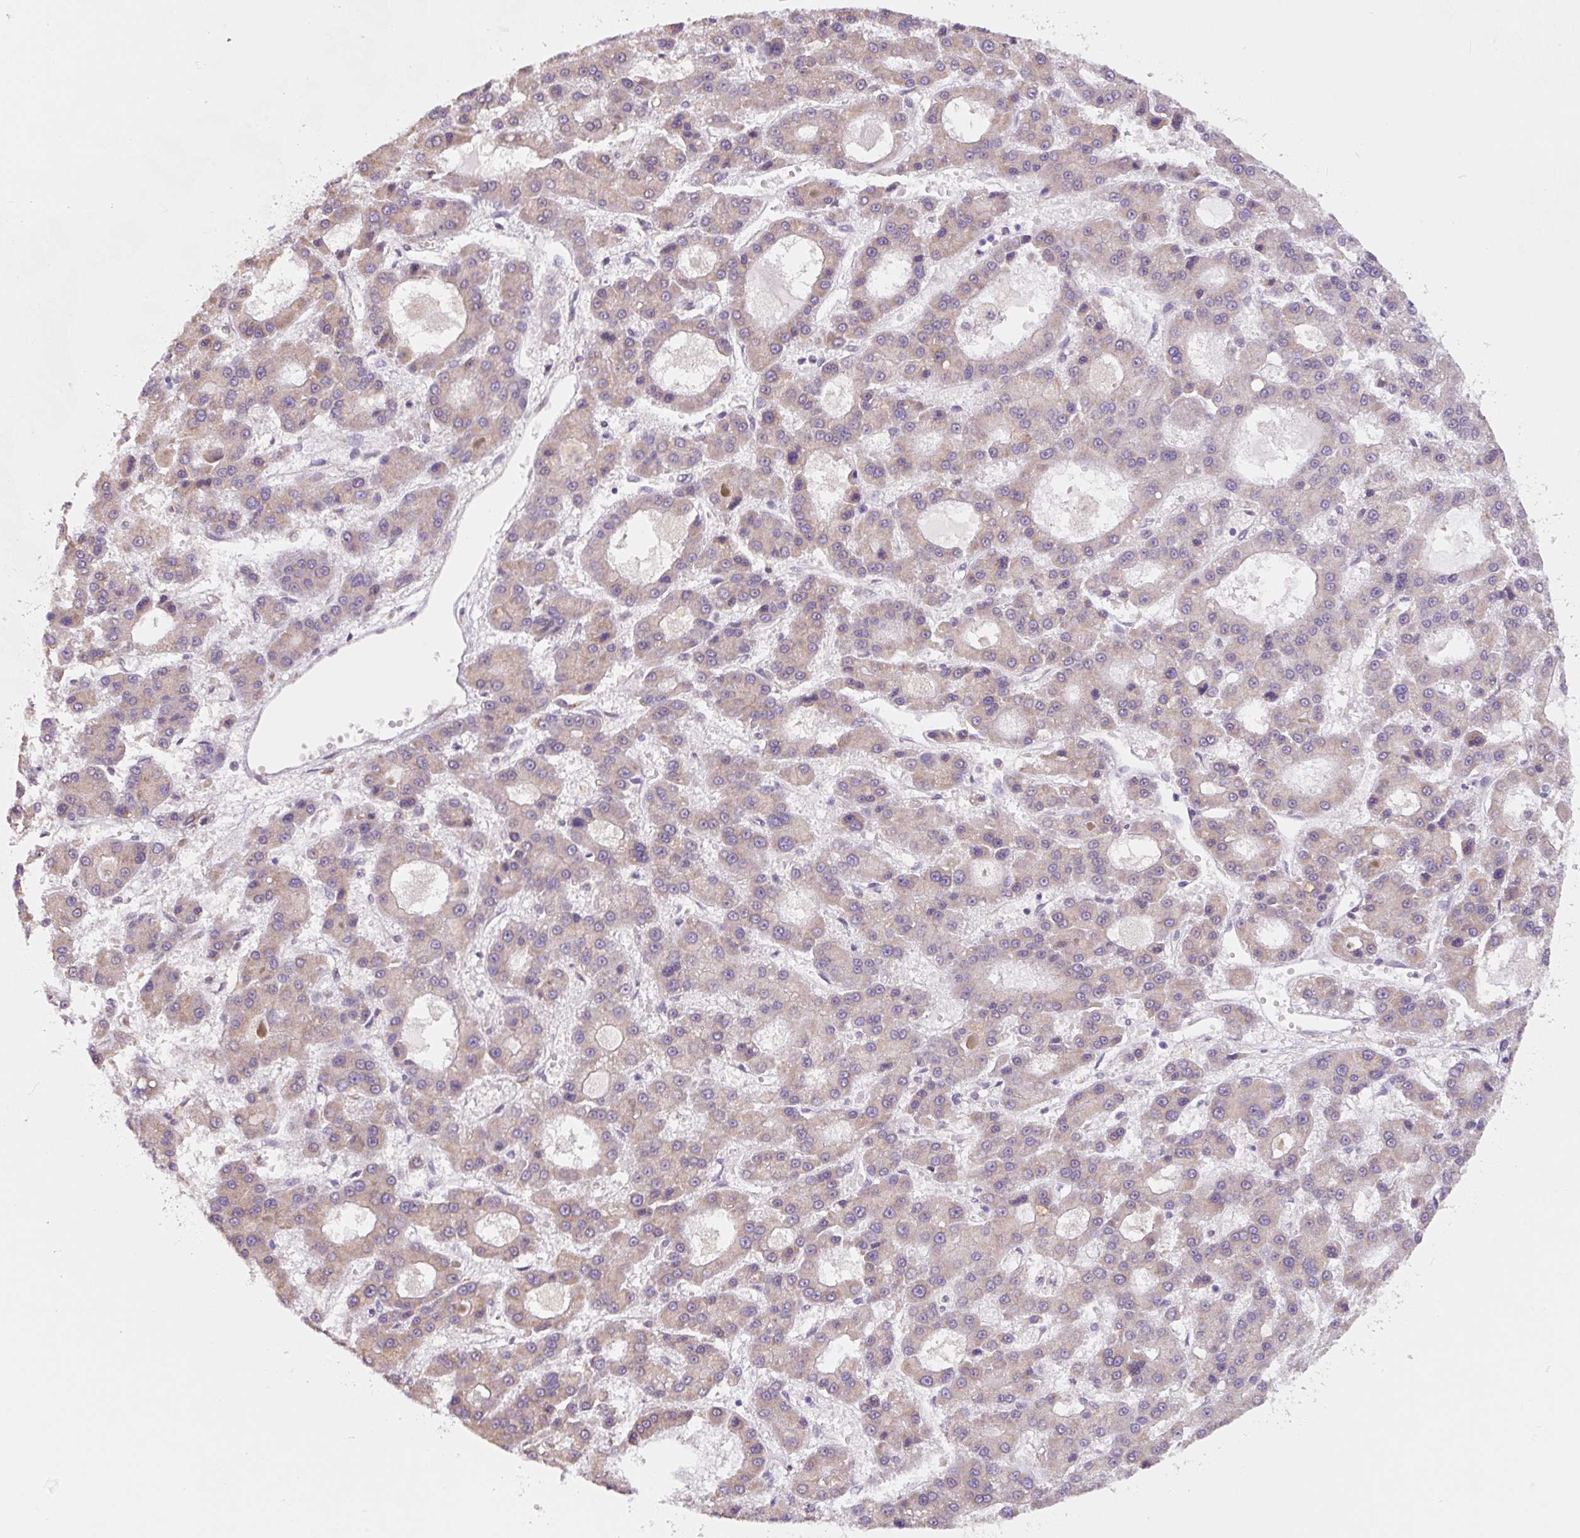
{"staining": {"intensity": "negative", "quantity": "none", "location": "none"}, "tissue": "liver cancer", "cell_type": "Tumor cells", "image_type": "cancer", "snomed": [{"axis": "morphology", "description": "Carcinoma, Hepatocellular, NOS"}, {"axis": "topography", "description": "Liver"}], "caption": "High power microscopy histopathology image of an immunohistochemistry (IHC) image of liver cancer, revealing no significant staining in tumor cells.", "gene": "ASRGL1", "patient": {"sex": "male", "age": 70}}